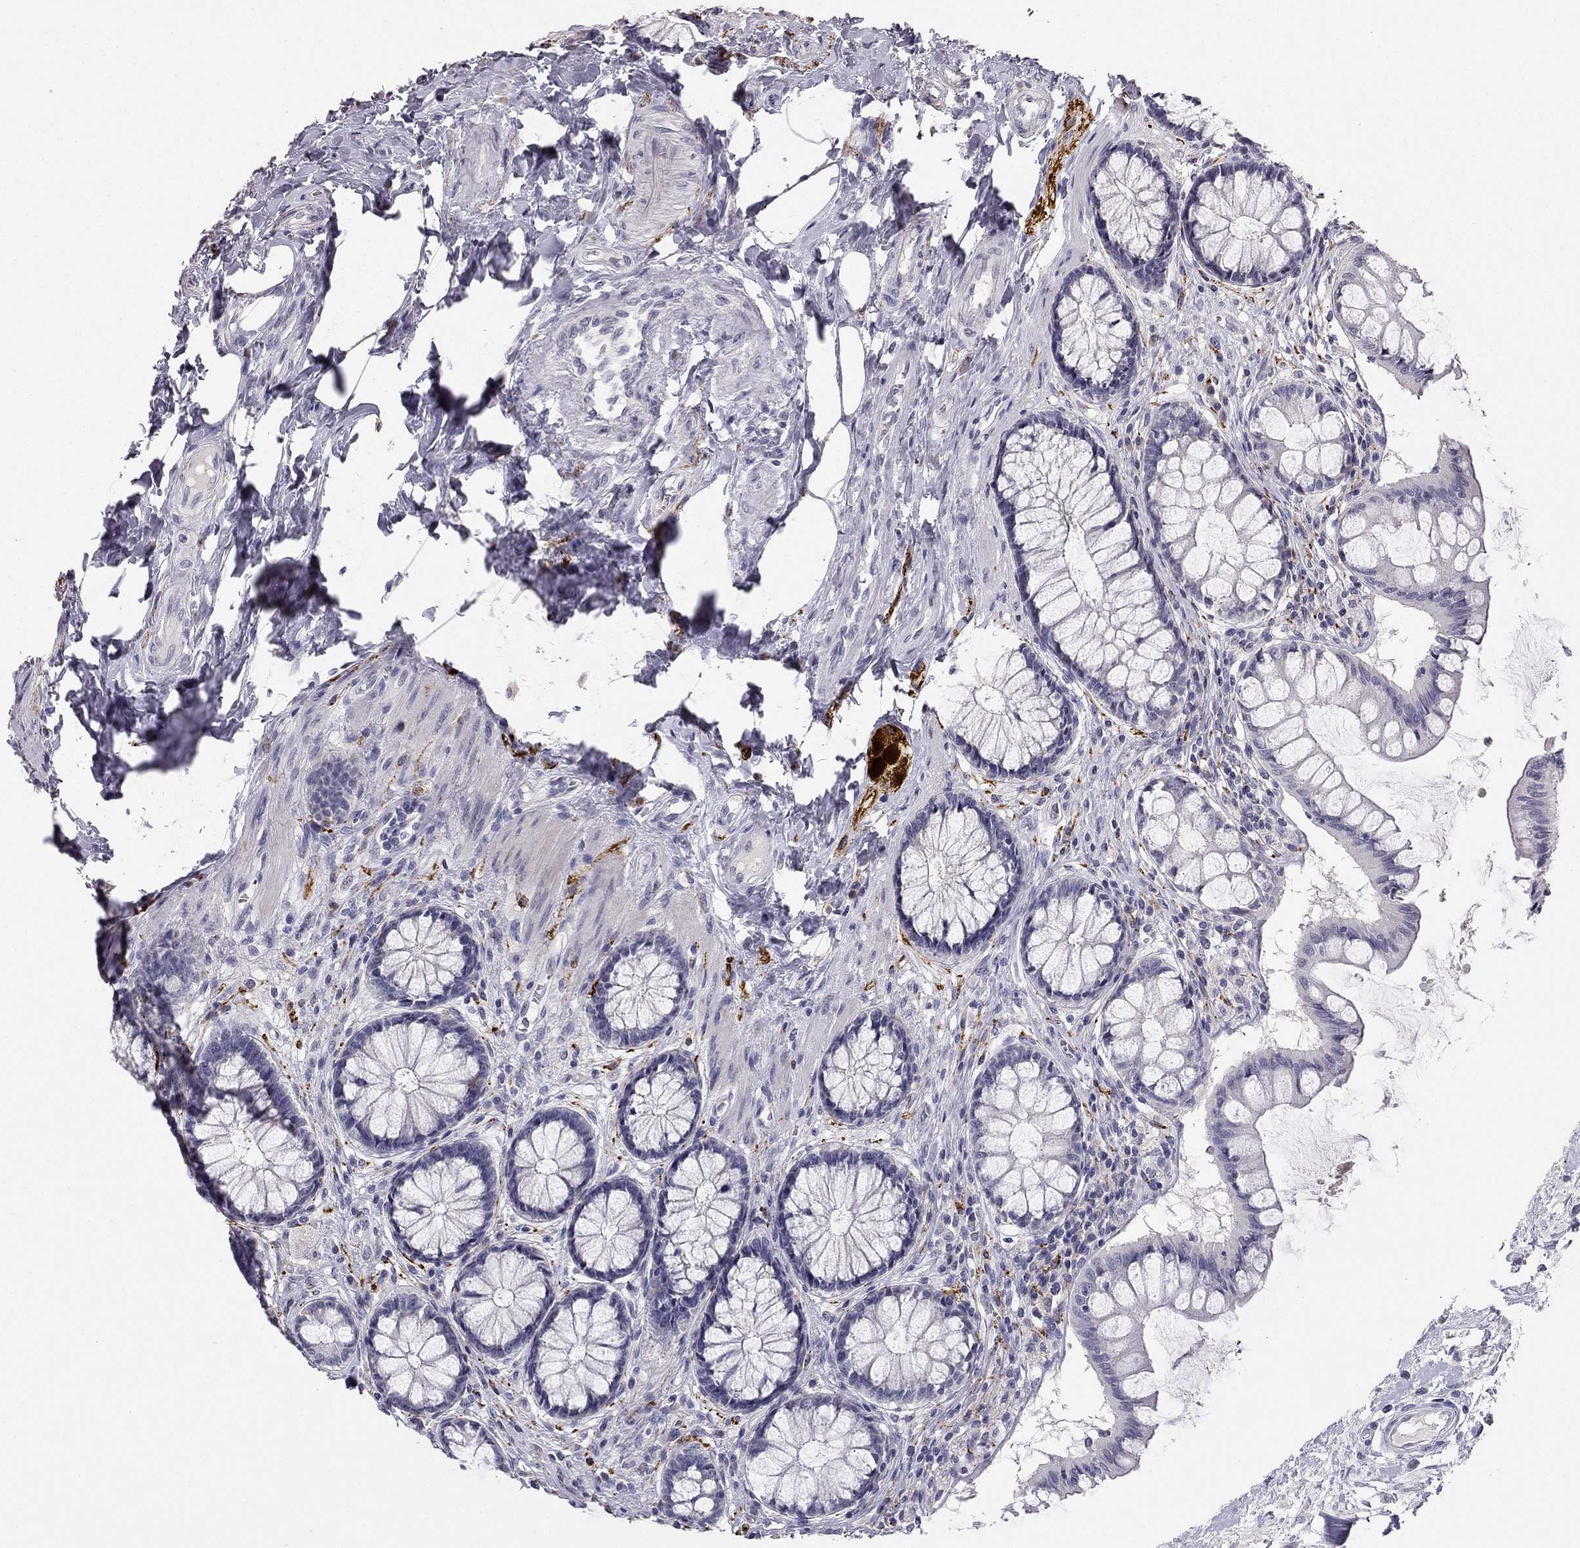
{"staining": {"intensity": "negative", "quantity": "none", "location": "none"}, "tissue": "colon", "cell_type": "Endothelial cells", "image_type": "normal", "snomed": [{"axis": "morphology", "description": "Normal tissue, NOS"}, {"axis": "topography", "description": "Colon"}], "caption": "High magnification brightfield microscopy of unremarkable colon stained with DAB (3,3'-diaminobenzidine) (brown) and counterstained with hematoxylin (blue): endothelial cells show no significant expression.", "gene": "CALB2", "patient": {"sex": "female", "age": 65}}